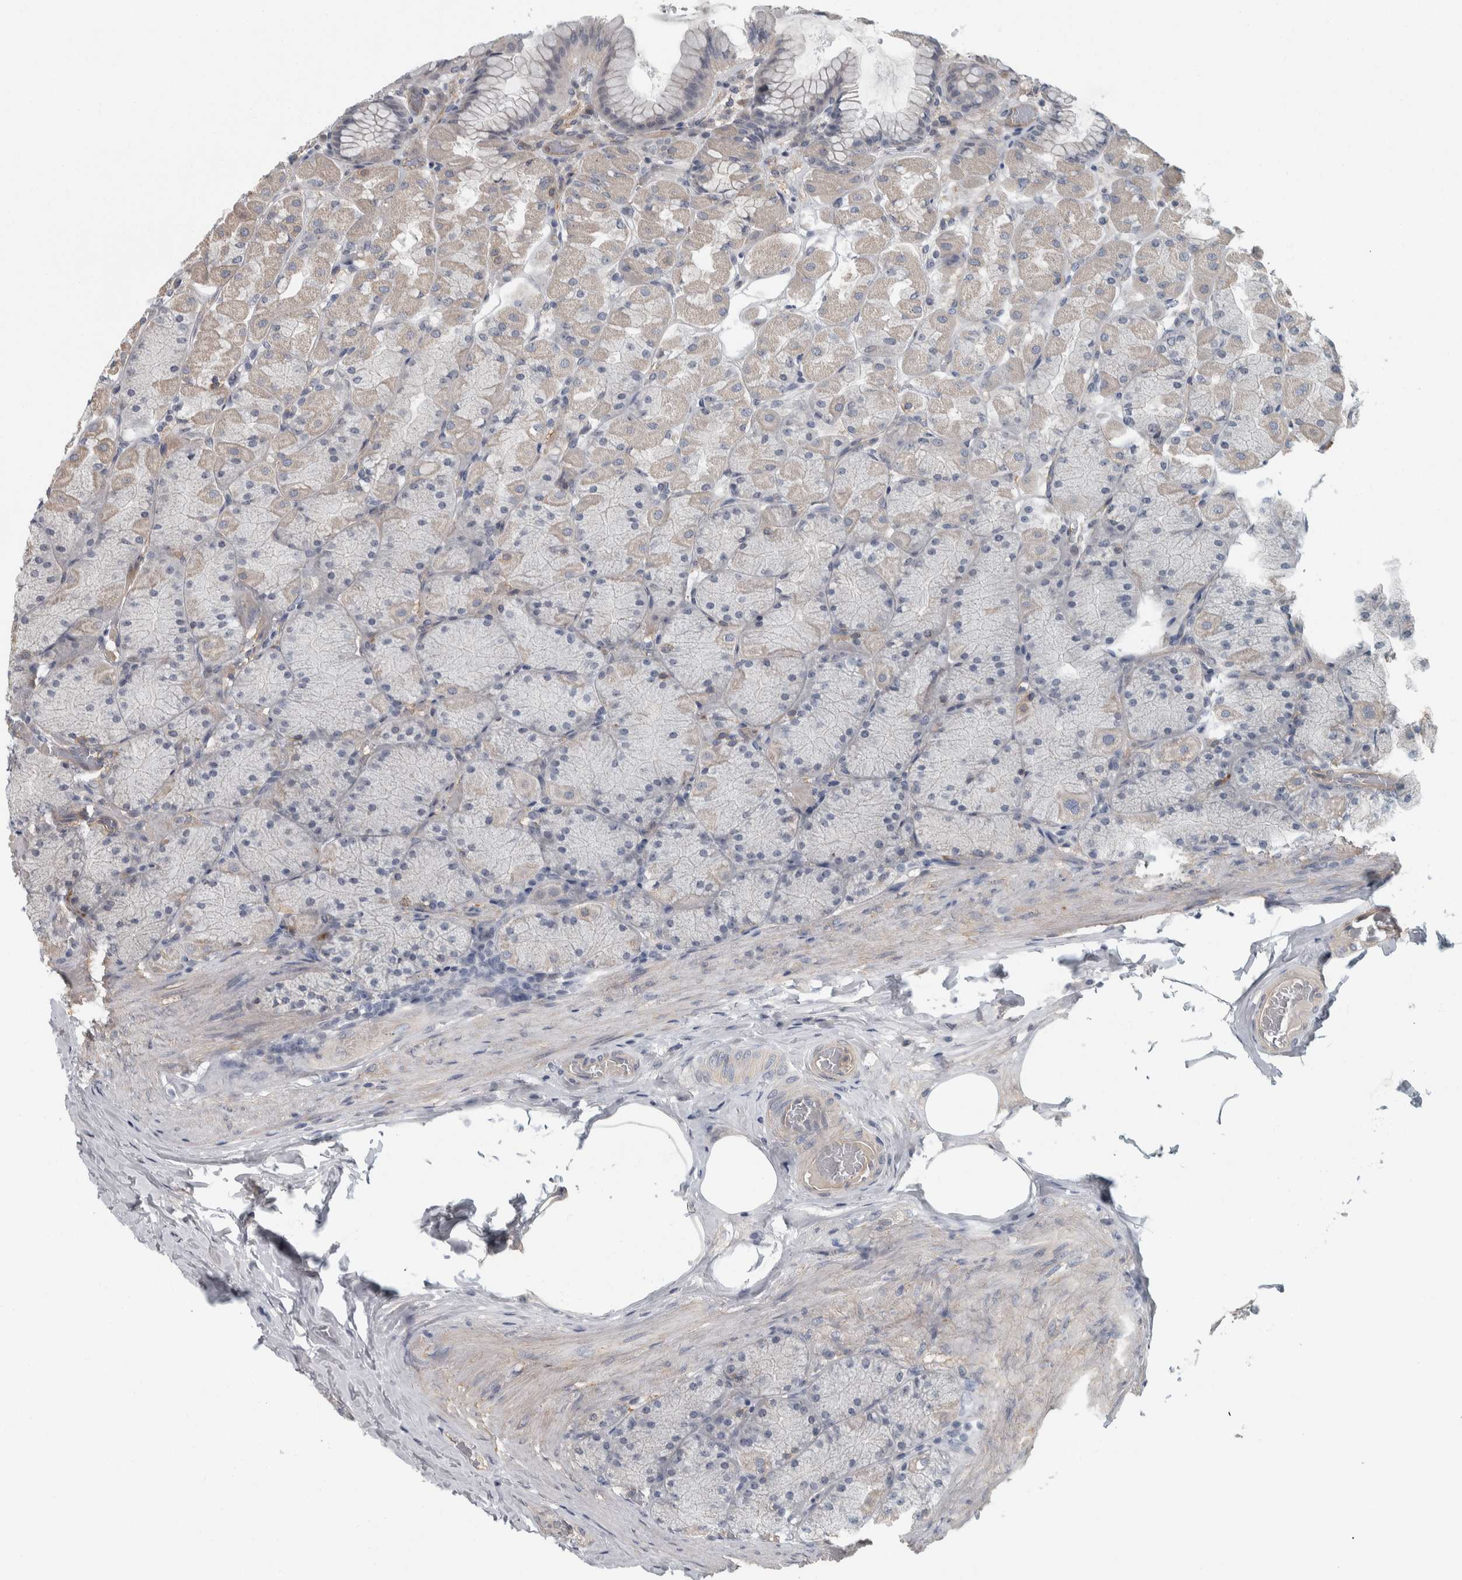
{"staining": {"intensity": "weak", "quantity": "<25%", "location": "cytoplasmic/membranous"}, "tissue": "stomach", "cell_type": "Glandular cells", "image_type": "normal", "snomed": [{"axis": "morphology", "description": "Normal tissue, NOS"}, {"axis": "topography", "description": "Stomach, upper"}], "caption": "This is a photomicrograph of immunohistochemistry (IHC) staining of unremarkable stomach, which shows no expression in glandular cells.", "gene": "KCNJ3", "patient": {"sex": "female", "age": 56}}